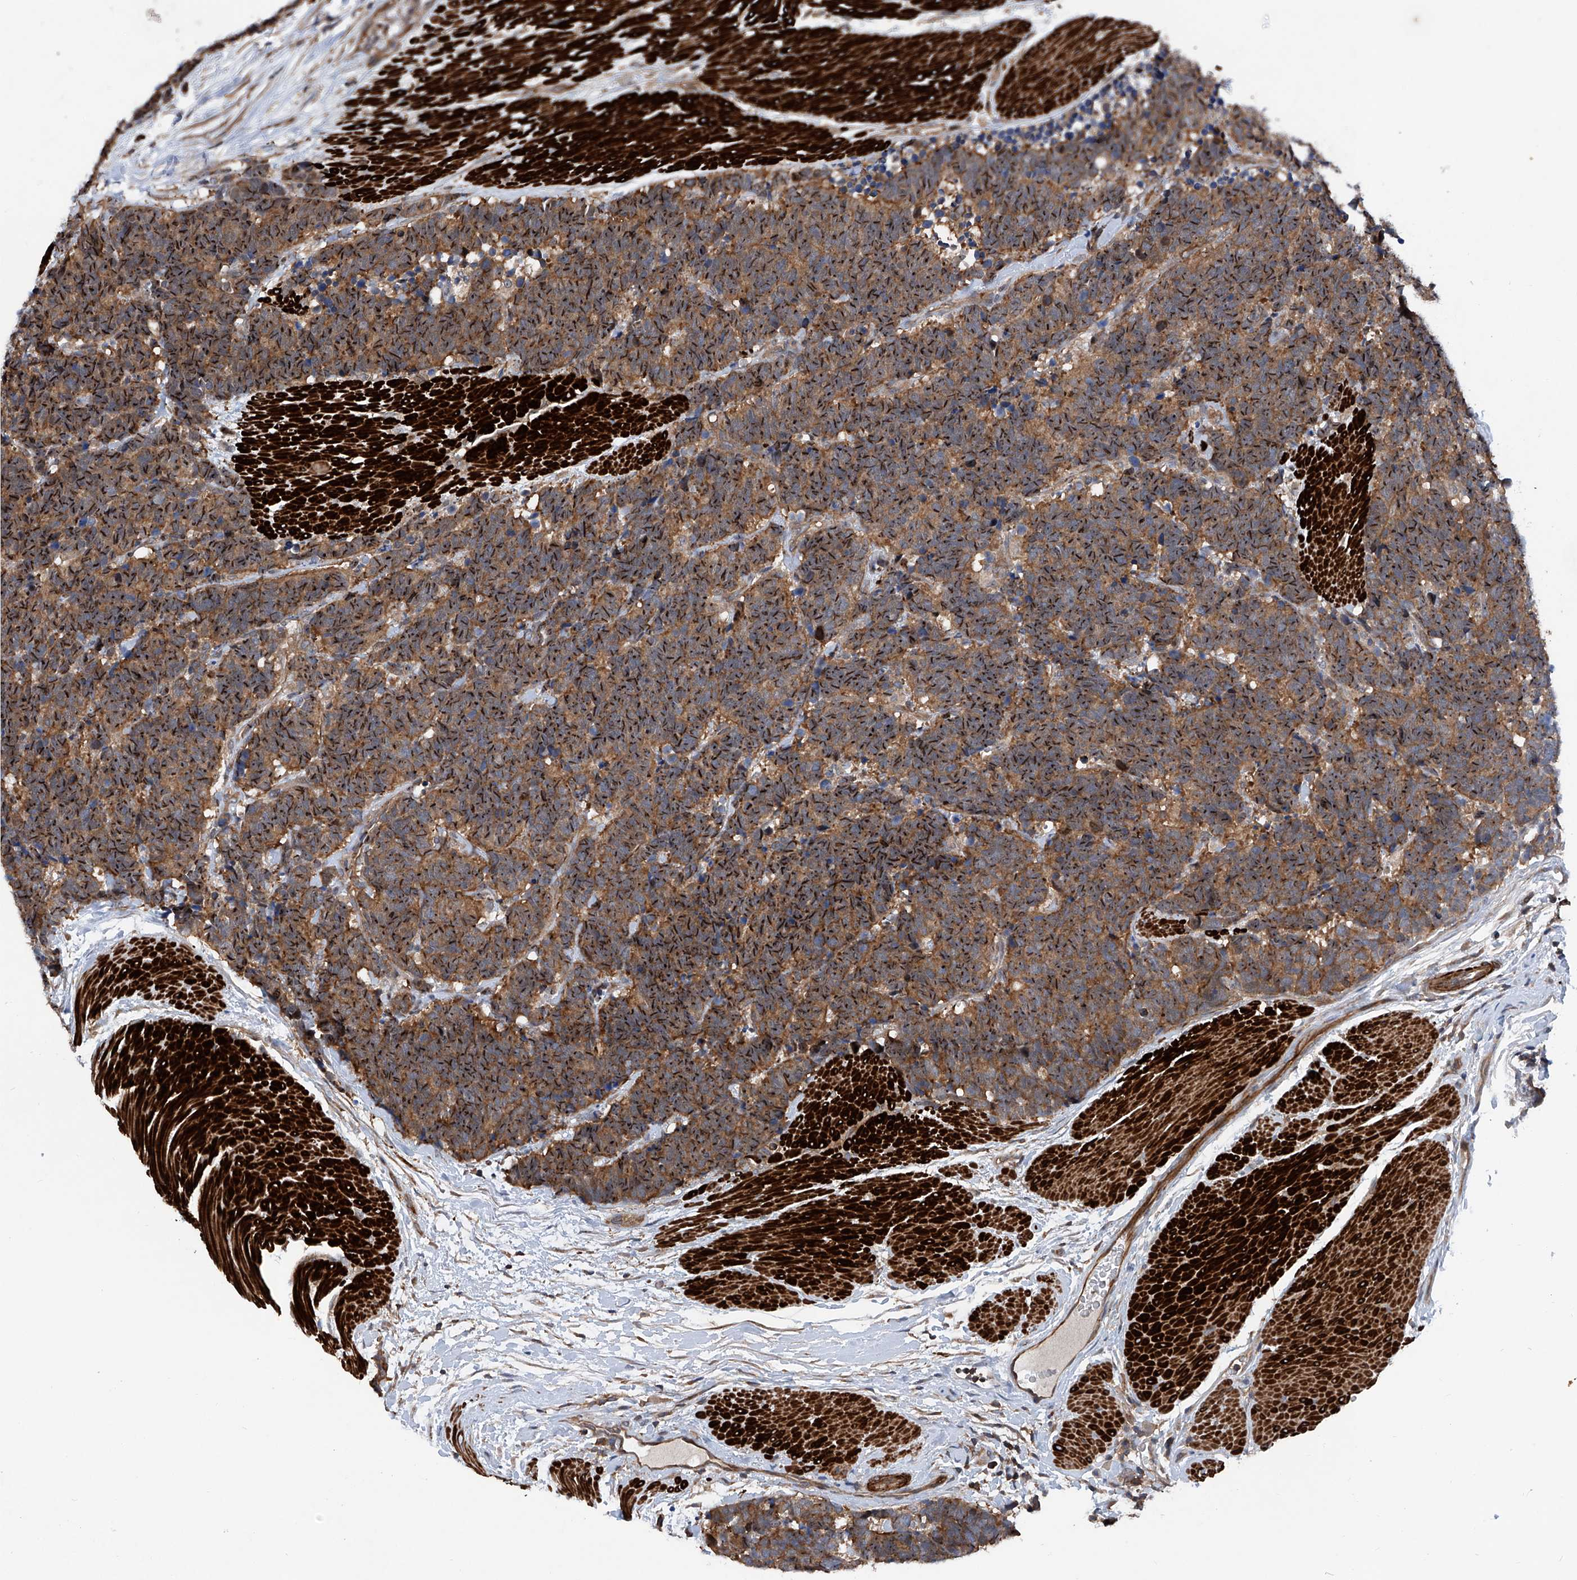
{"staining": {"intensity": "moderate", "quantity": ">75%", "location": "cytoplasmic/membranous"}, "tissue": "carcinoid", "cell_type": "Tumor cells", "image_type": "cancer", "snomed": [{"axis": "morphology", "description": "Carcinoma, NOS"}, {"axis": "morphology", "description": "Carcinoid, malignant, NOS"}, {"axis": "topography", "description": "Urinary bladder"}], "caption": "Moderate cytoplasmic/membranous positivity for a protein is appreciated in approximately >75% of tumor cells of carcinoid using immunohistochemistry.", "gene": "NT5C3A", "patient": {"sex": "male", "age": 57}}